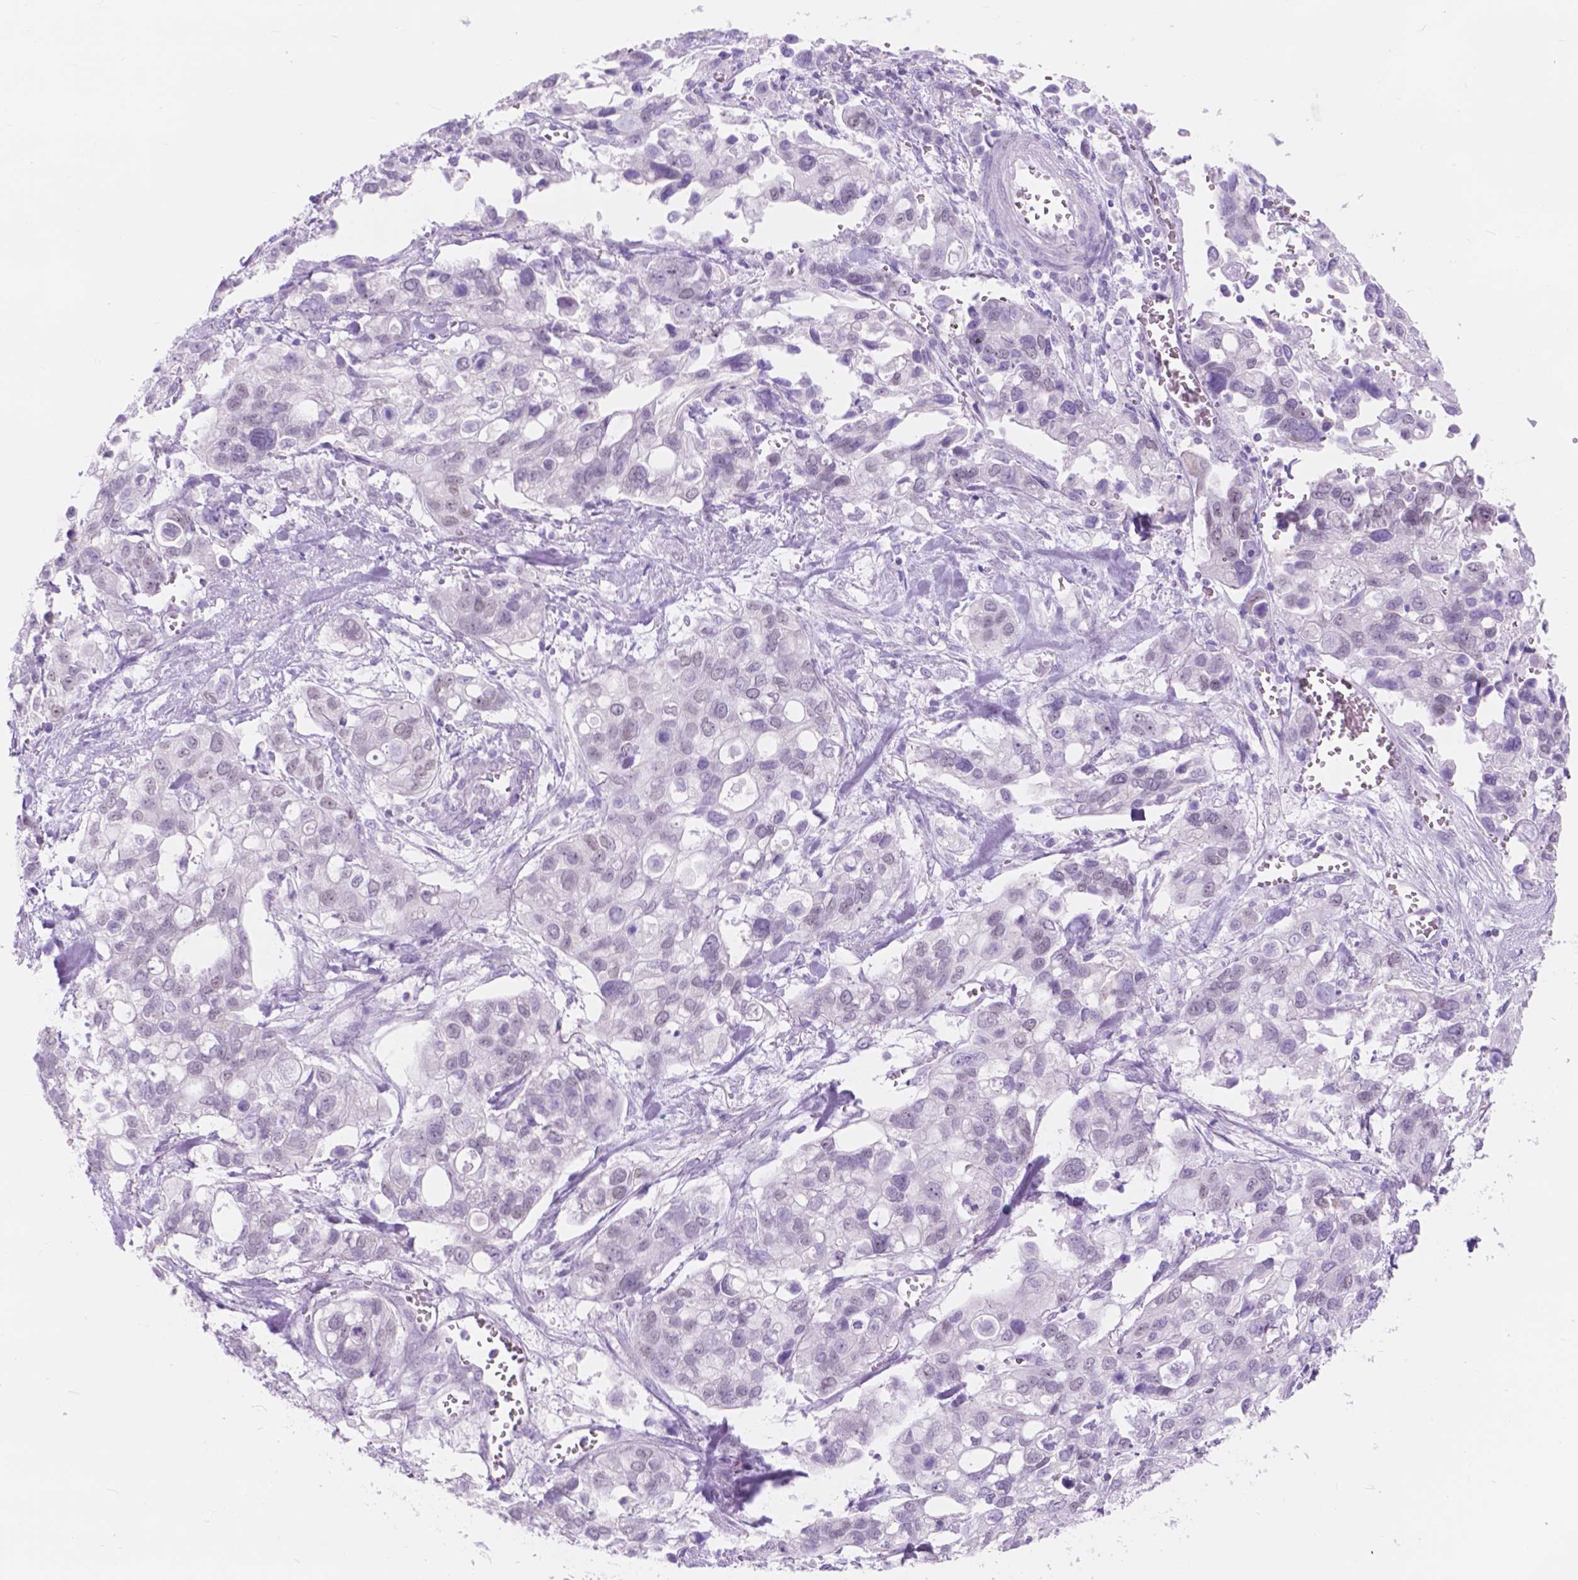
{"staining": {"intensity": "negative", "quantity": "none", "location": "none"}, "tissue": "stomach cancer", "cell_type": "Tumor cells", "image_type": "cancer", "snomed": [{"axis": "morphology", "description": "Adenocarcinoma, NOS"}, {"axis": "topography", "description": "Stomach, upper"}], "caption": "A photomicrograph of adenocarcinoma (stomach) stained for a protein displays no brown staining in tumor cells.", "gene": "DCC", "patient": {"sex": "female", "age": 81}}